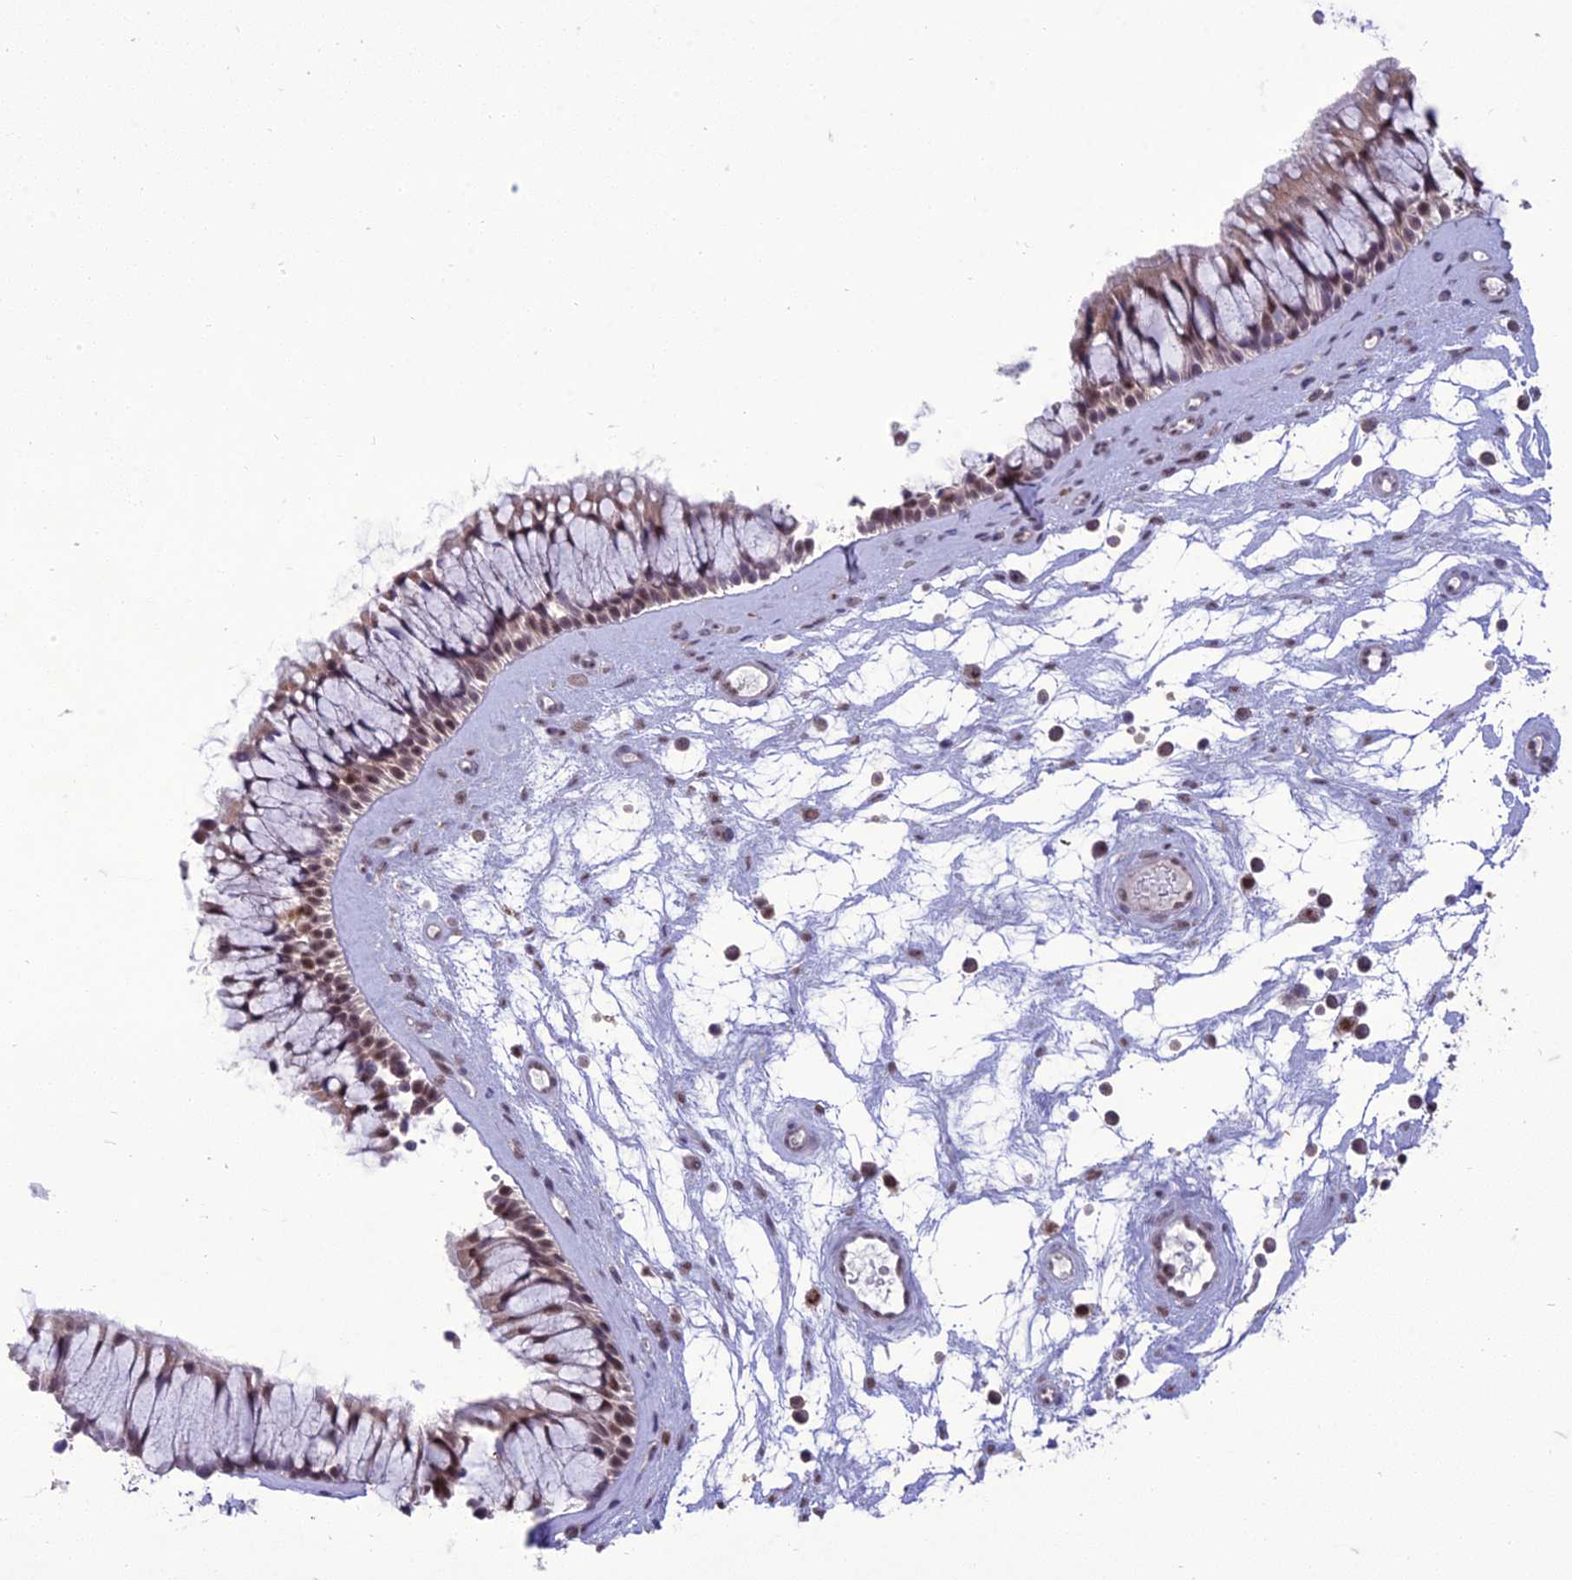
{"staining": {"intensity": "weak", "quantity": "25%-75%", "location": "cytoplasmic/membranous,nuclear"}, "tissue": "nasopharynx", "cell_type": "Respiratory epithelial cells", "image_type": "normal", "snomed": [{"axis": "morphology", "description": "Normal tissue, NOS"}, {"axis": "topography", "description": "Nasopharynx"}], "caption": "A low amount of weak cytoplasmic/membranous,nuclear positivity is present in about 25%-75% of respiratory epithelial cells in normal nasopharynx.", "gene": "RANBP3", "patient": {"sex": "male", "age": 64}}